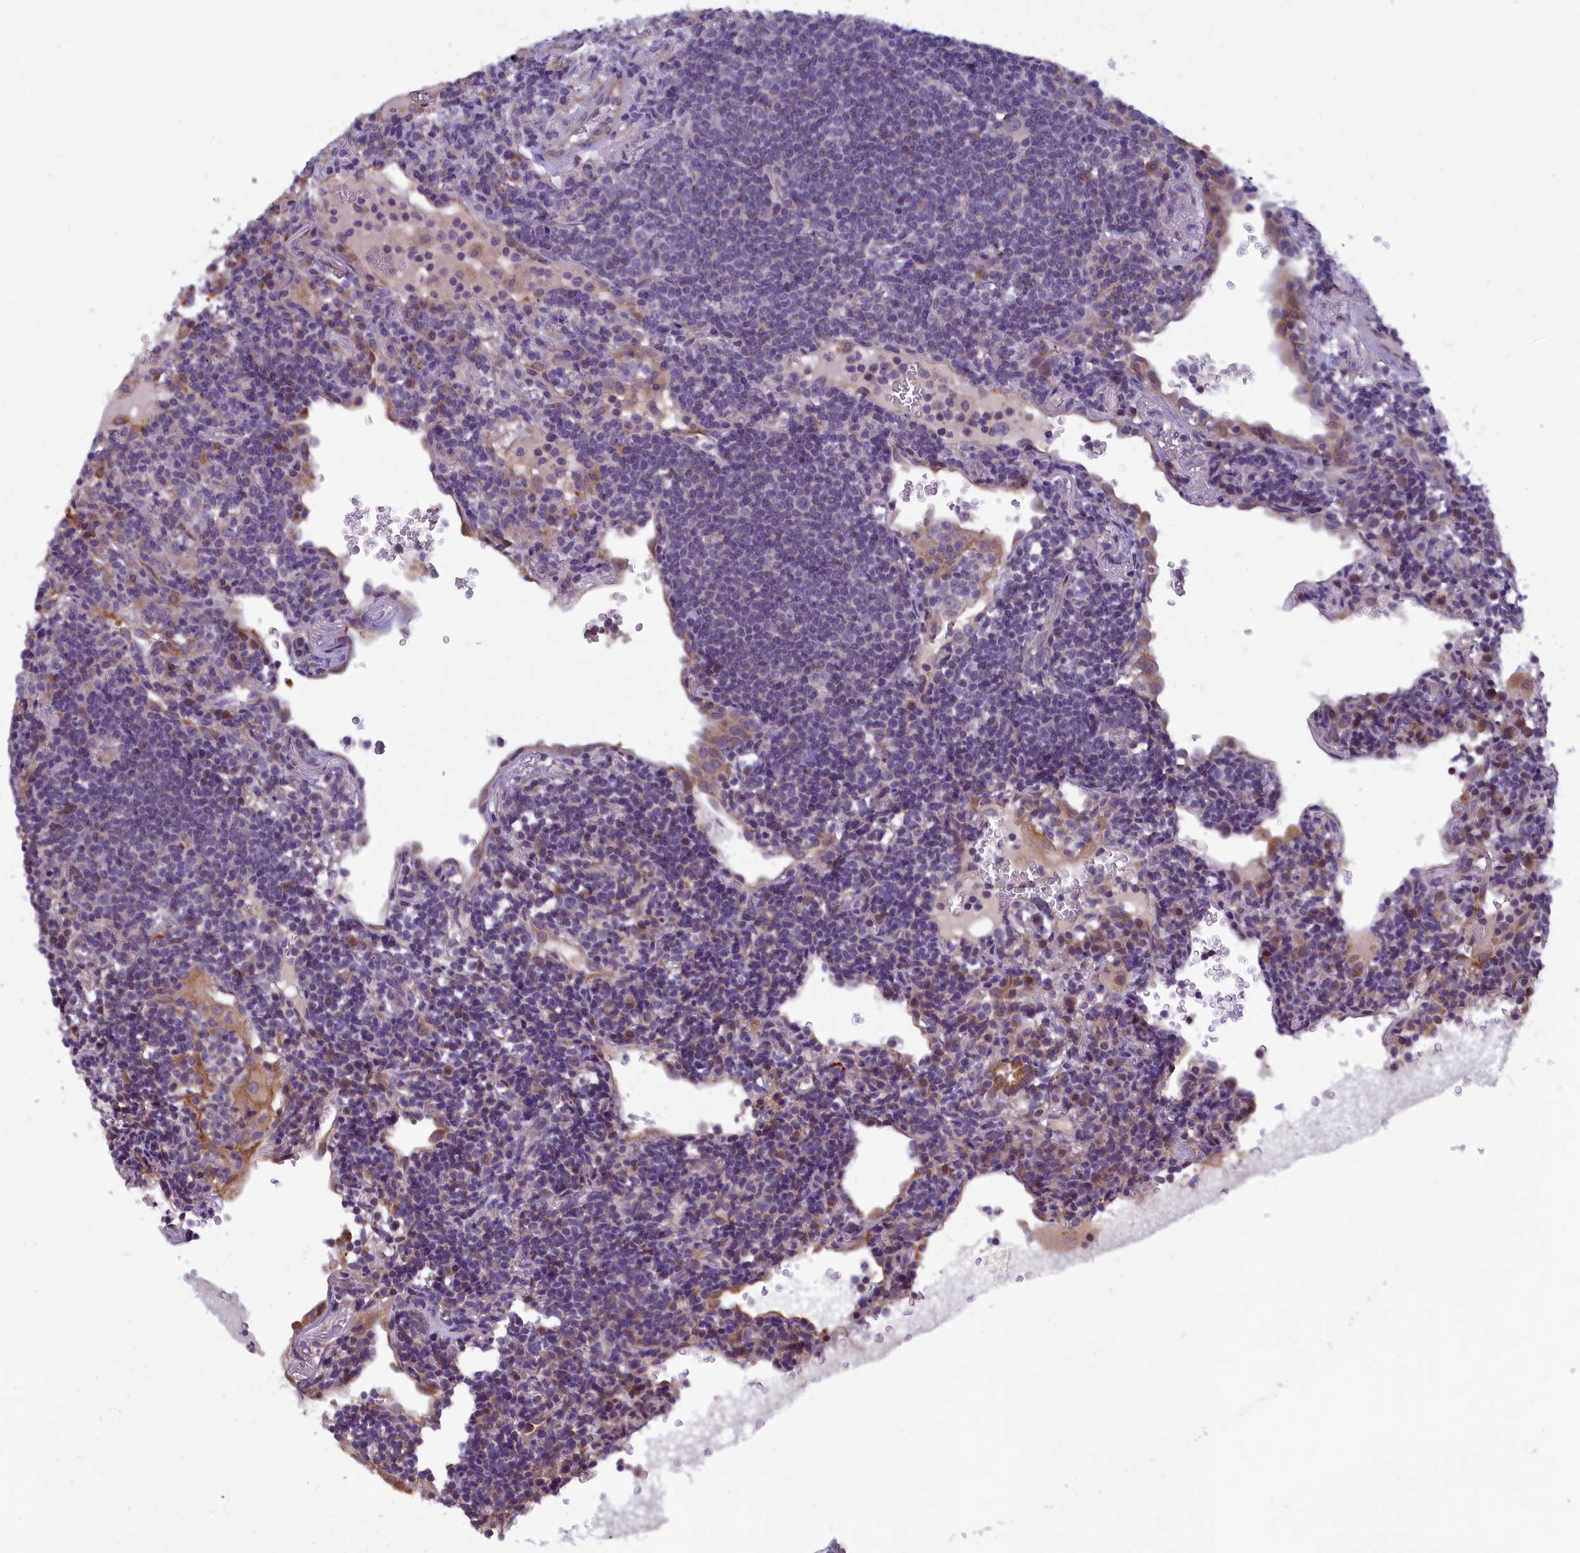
{"staining": {"intensity": "negative", "quantity": "none", "location": "none"}, "tissue": "lymphoma", "cell_type": "Tumor cells", "image_type": "cancer", "snomed": [{"axis": "morphology", "description": "Malignant lymphoma, non-Hodgkin's type, Low grade"}, {"axis": "topography", "description": "Lung"}], "caption": "Tumor cells show no significant protein staining in lymphoma.", "gene": "HECA", "patient": {"sex": "female", "age": 71}}